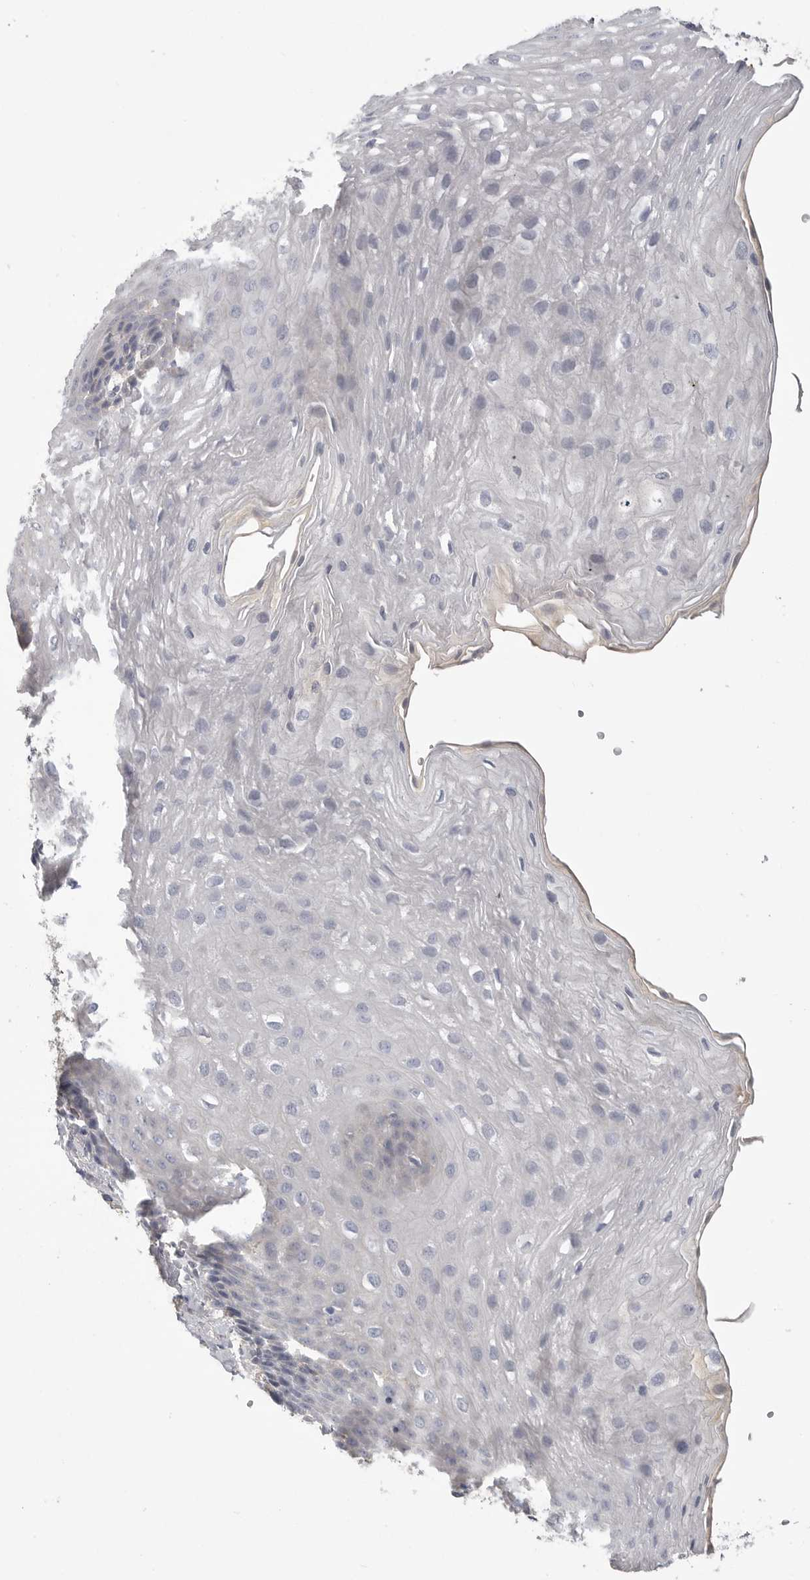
{"staining": {"intensity": "negative", "quantity": "none", "location": "none"}, "tissue": "esophagus", "cell_type": "Squamous epithelial cells", "image_type": "normal", "snomed": [{"axis": "morphology", "description": "Normal tissue, NOS"}, {"axis": "topography", "description": "Esophagus"}], "caption": "Squamous epithelial cells show no significant protein expression in unremarkable esophagus. (Stains: DAB immunohistochemistry with hematoxylin counter stain, Microscopy: brightfield microscopy at high magnification).", "gene": "SDC3", "patient": {"sex": "female", "age": 66}}